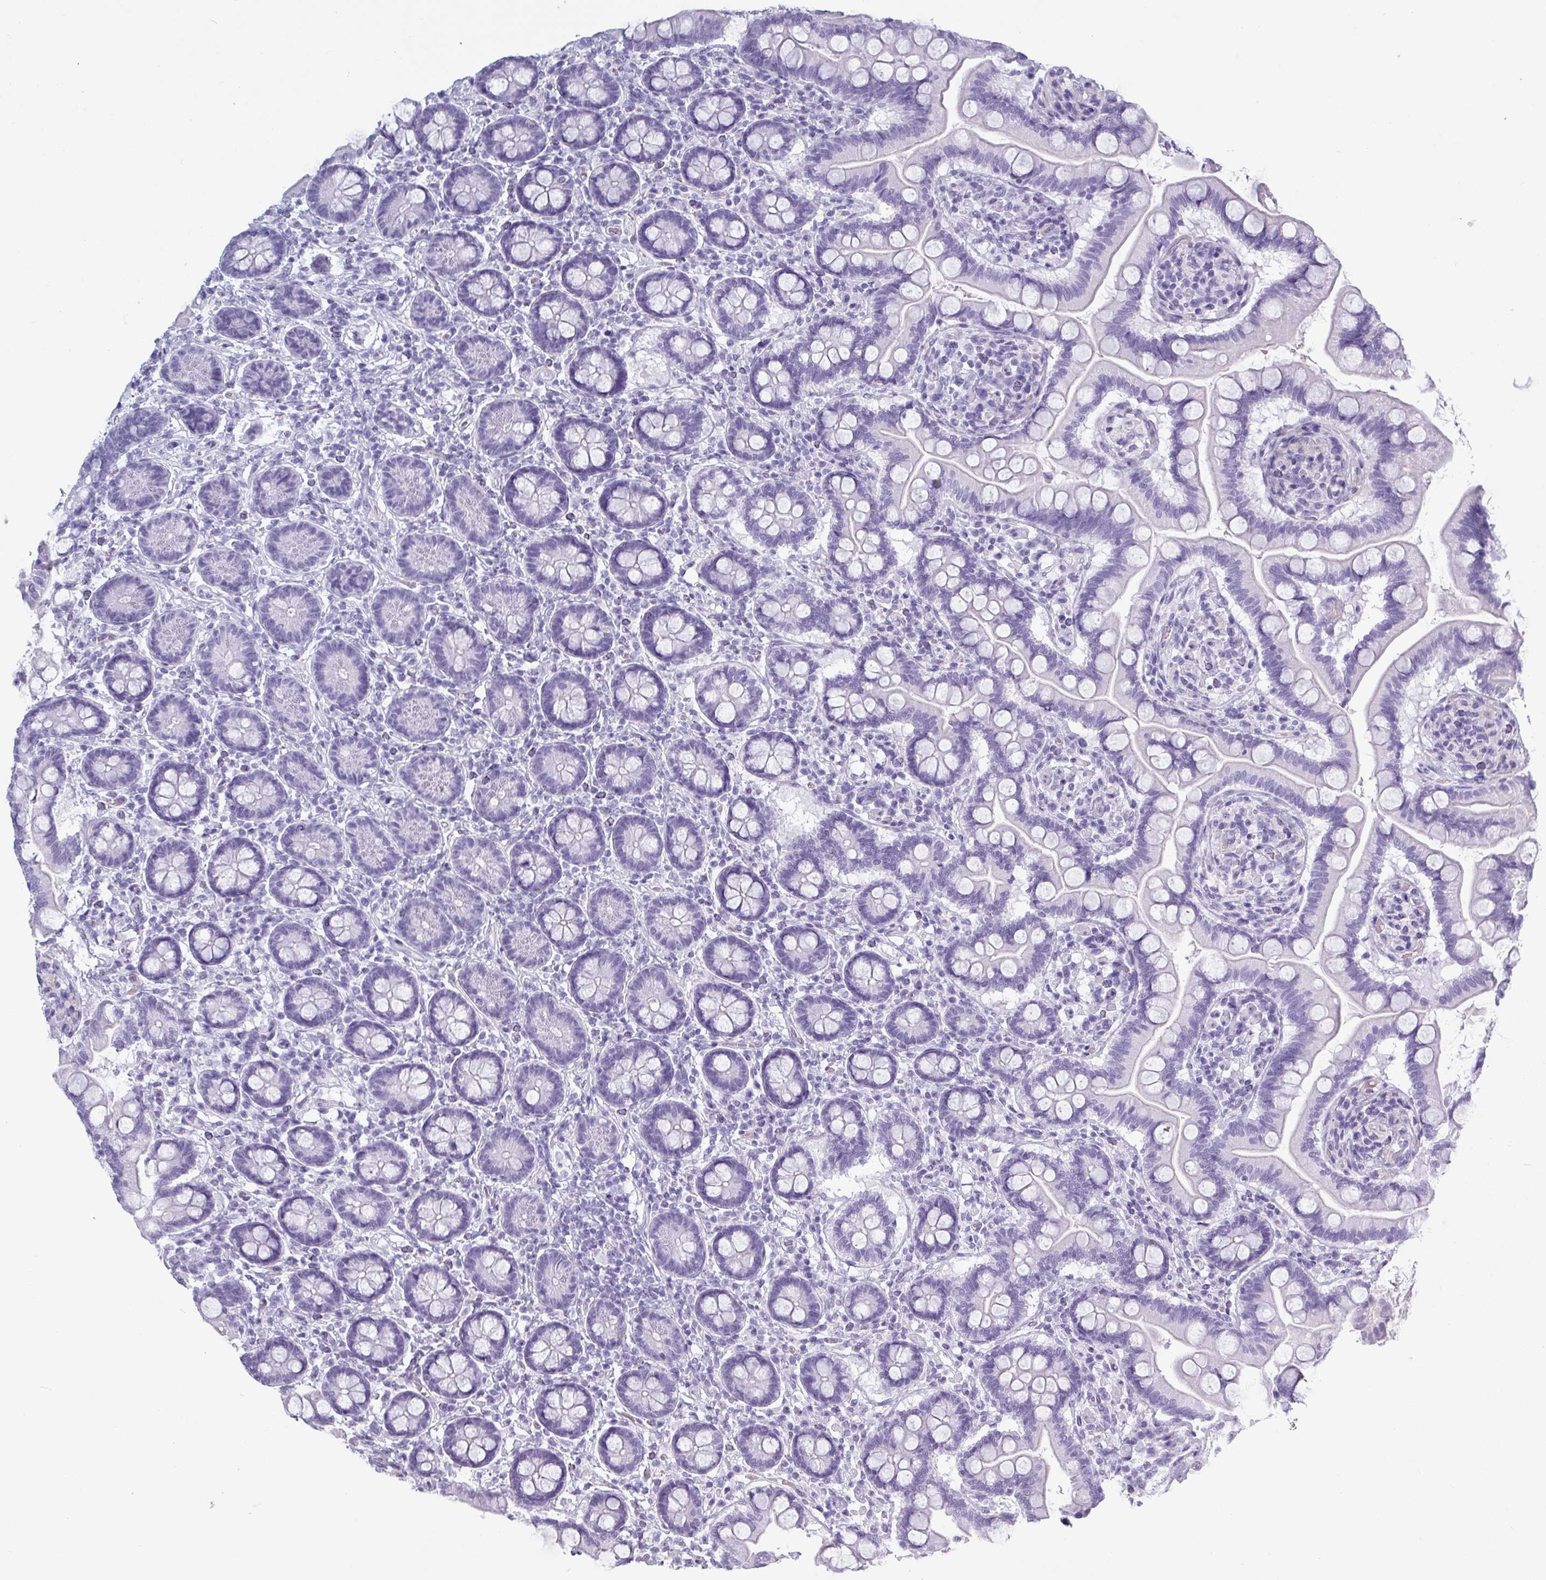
{"staining": {"intensity": "negative", "quantity": "none", "location": "none"}, "tissue": "small intestine", "cell_type": "Glandular cells", "image_type": "normal", "snomed": [{"axis": "morphology", "description": "Normal tissue, NOS"}, {"axis": "topography", "description": "Small intestine"}], "caption": "Glandular cells are negative for protein expression in normal human small intestine. (DAB IHC, high magnification).", "gene": "CRYBB2", "patient": {"sex": "female", "age": 64}}